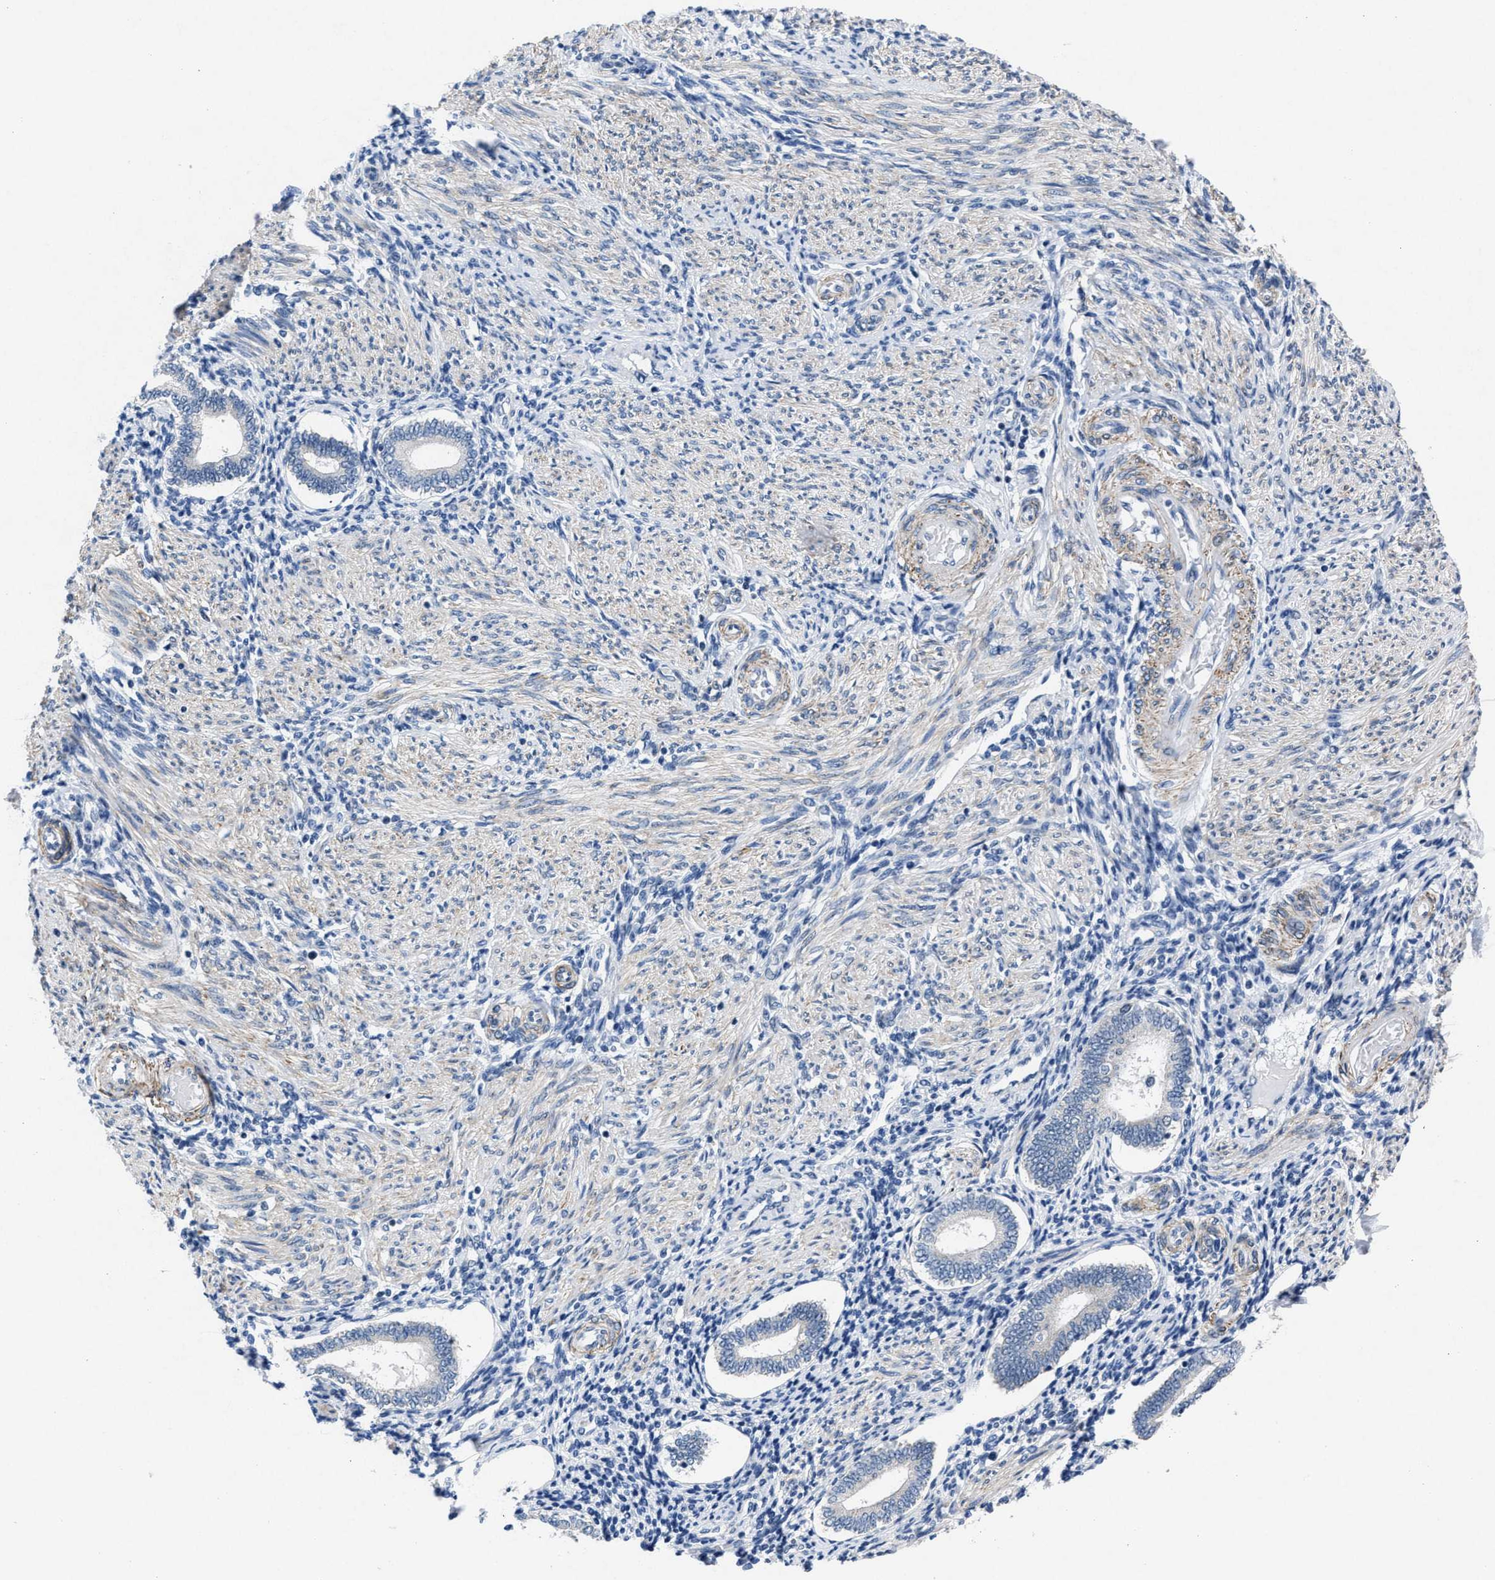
{"staining": {"intensity": "negative", "quantity": "none", "location": "none"}, "tissue": "endometrium", "cell_type": "Cells in endometrial stroma", "image_type": "normal", "snomed": [{"axis": "morphology", "description": "Normal tissue, NOS"}, {"axis": "topography", "description": "Endometrium"}], "caption": "IHC of normal human endometrium shows no positivity in cells in endometrial stroma.", "gene": "ID3", "patient": {"sex": "female", "age": 42}}